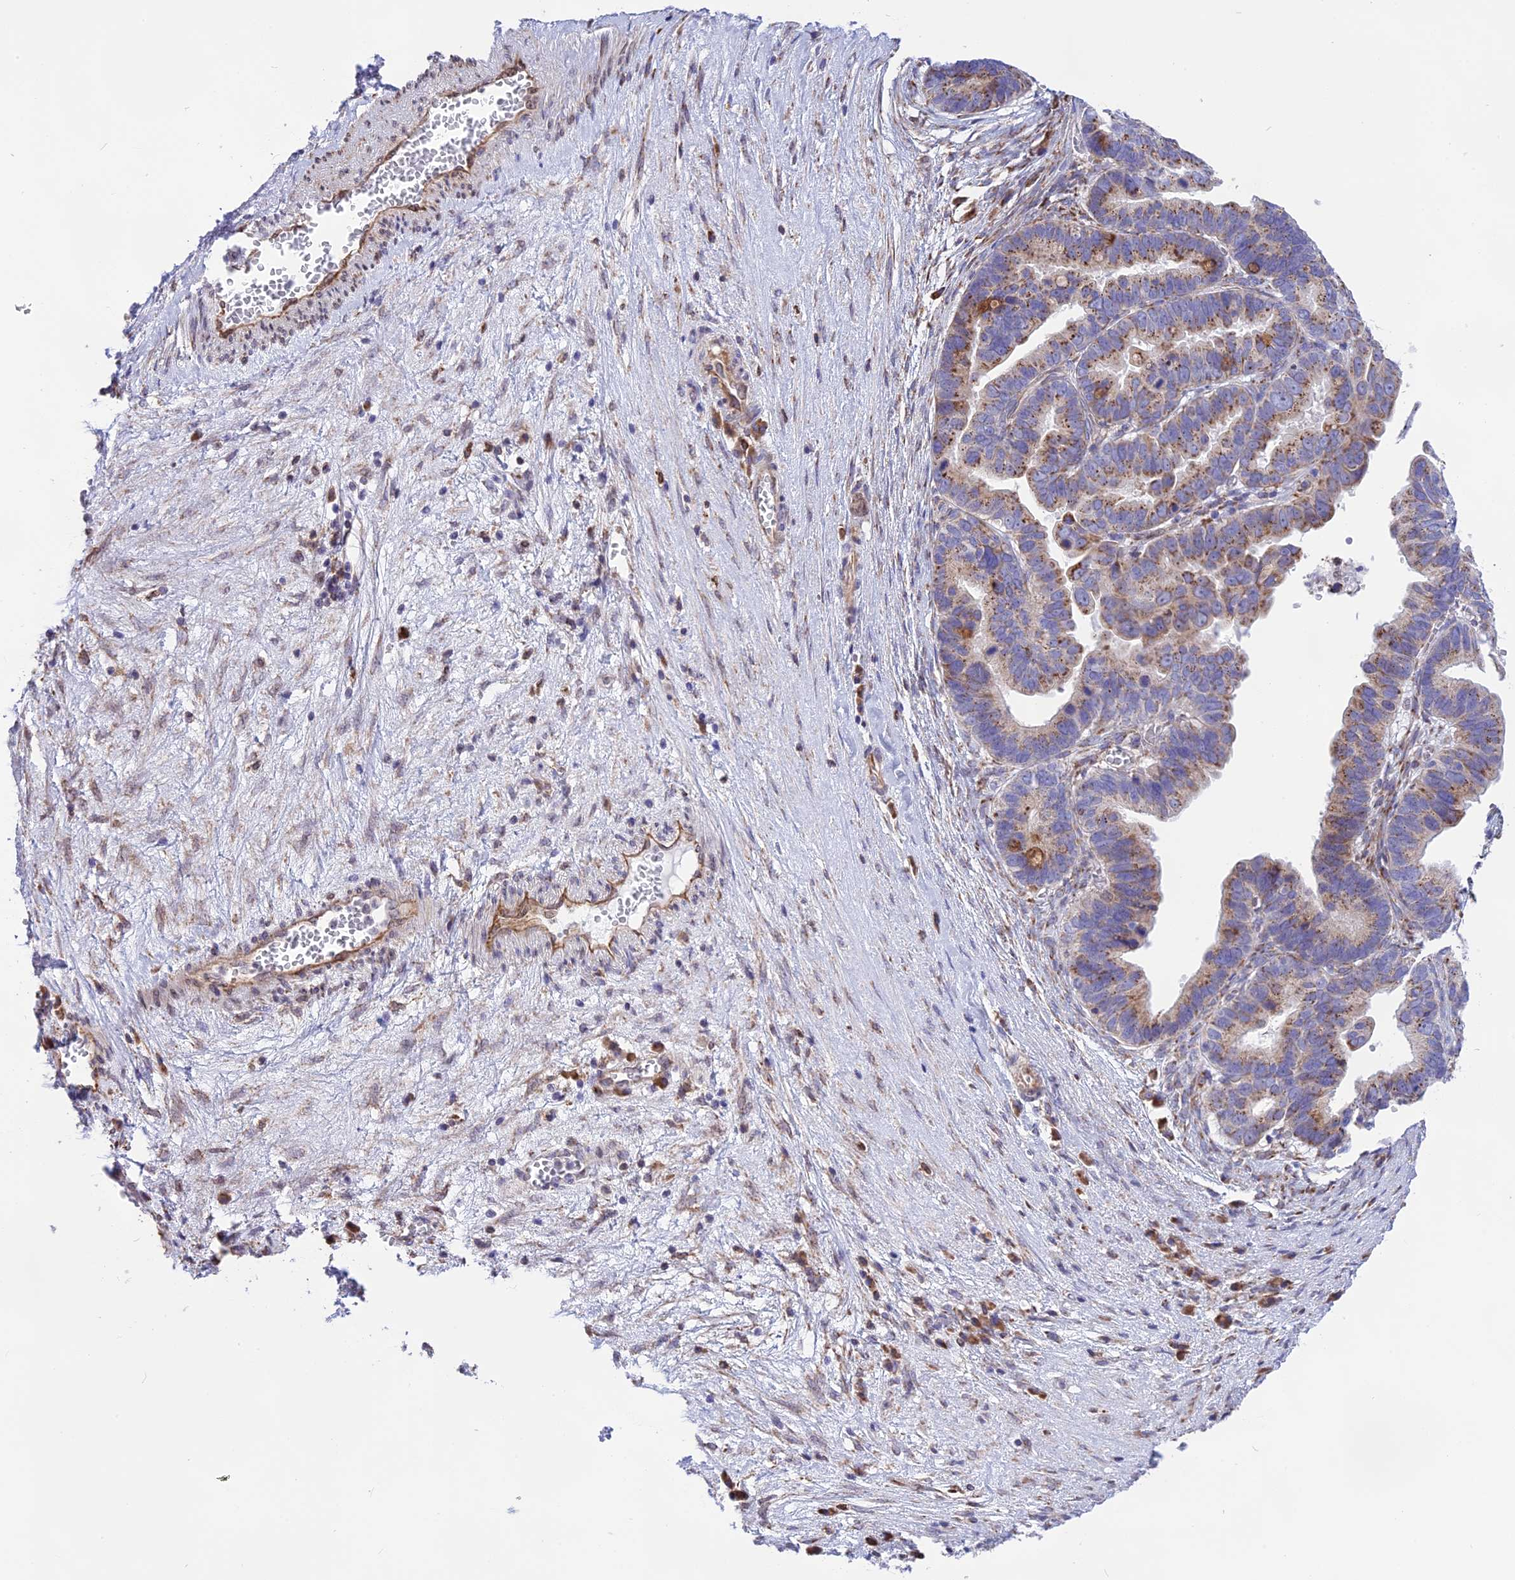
{"staining": {"intensity": "moderate", "quantity": "25%-75%", "location": "cytoplasmic/membranous"}, "tissue": "ovarian cancer", "cell_type": "Tumor cells", "image_type": "cancer", "snomed": [{"axis": "morphology", "description": "Cystadenocarcinoma, serous, NOS"}, {"axis": "topography", "description": "Ovary"}], "caption": "A high-resolution histopathology image shows immunohistochemistry staining of serous cystadenocarcinoma (ovarian), which displays moderate cytoplasmic/membranous positivity in approximately 25%-75% of tumor cells.", "gene": "DOC2B", "patient": {"sex": "female", "age": 56}}